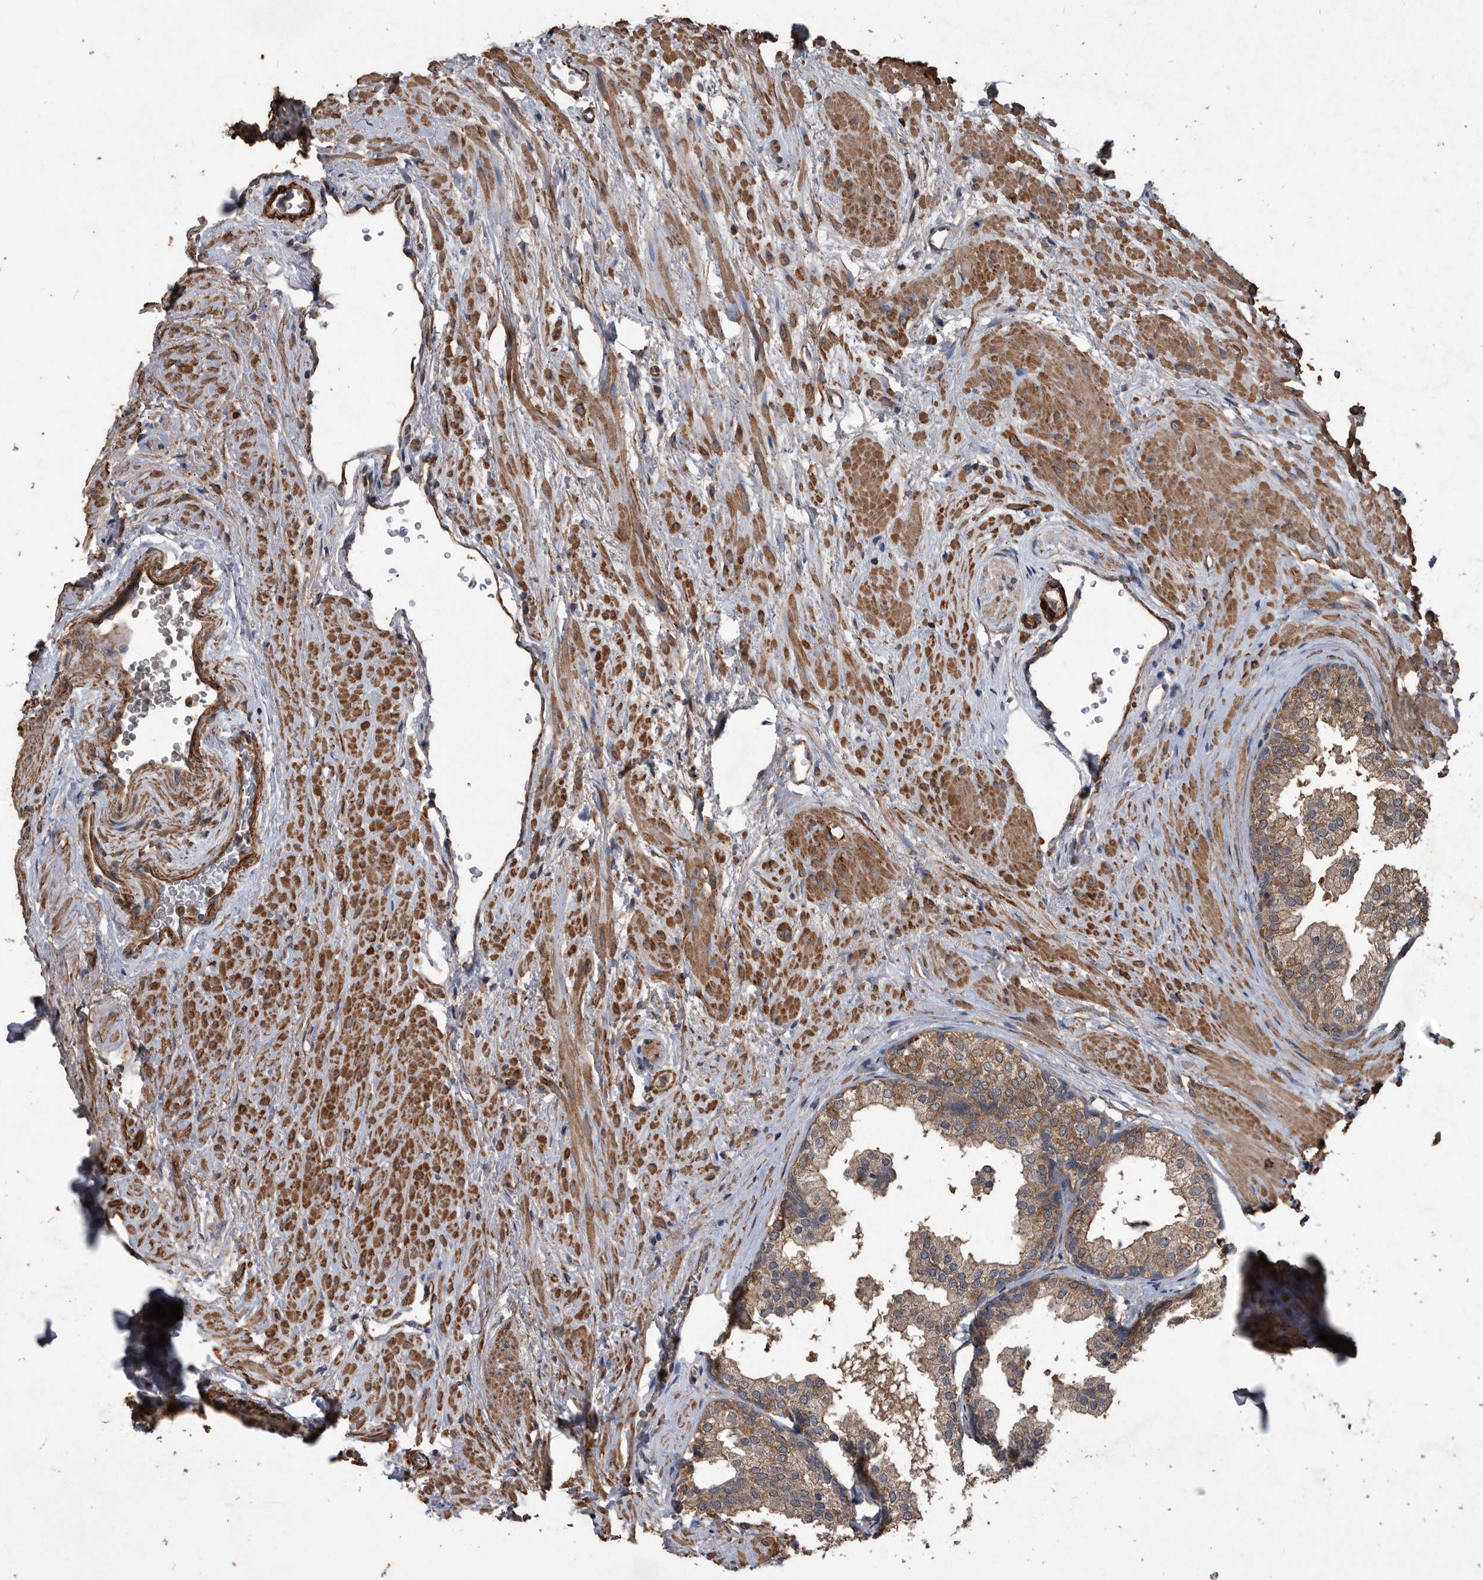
{"staining": {"intensity": "moderate", "quantity": "25%-75%", "location": "cytoplasmic/membranous"}, "tissue": "prostate", "cell_type": "Glandular cells", "image_type": "normal", "snomed": [{"axis": "morphology", "description": "Normal tissue, NOS"}, {"axis": "topography", "description": "Prostate"}], "caption": "IHC histopathology image of benign prostate: human prostate stained using immunohistochemistry (IHC) shows medium levels of moderate protein expression localized specifically in the cytoplasmic/membranous of glandular cells, appearing as a cytoplasmic/membranous brown color.", "gene": "NRBP1", "patient": {"sex": "male", "age": 48}}